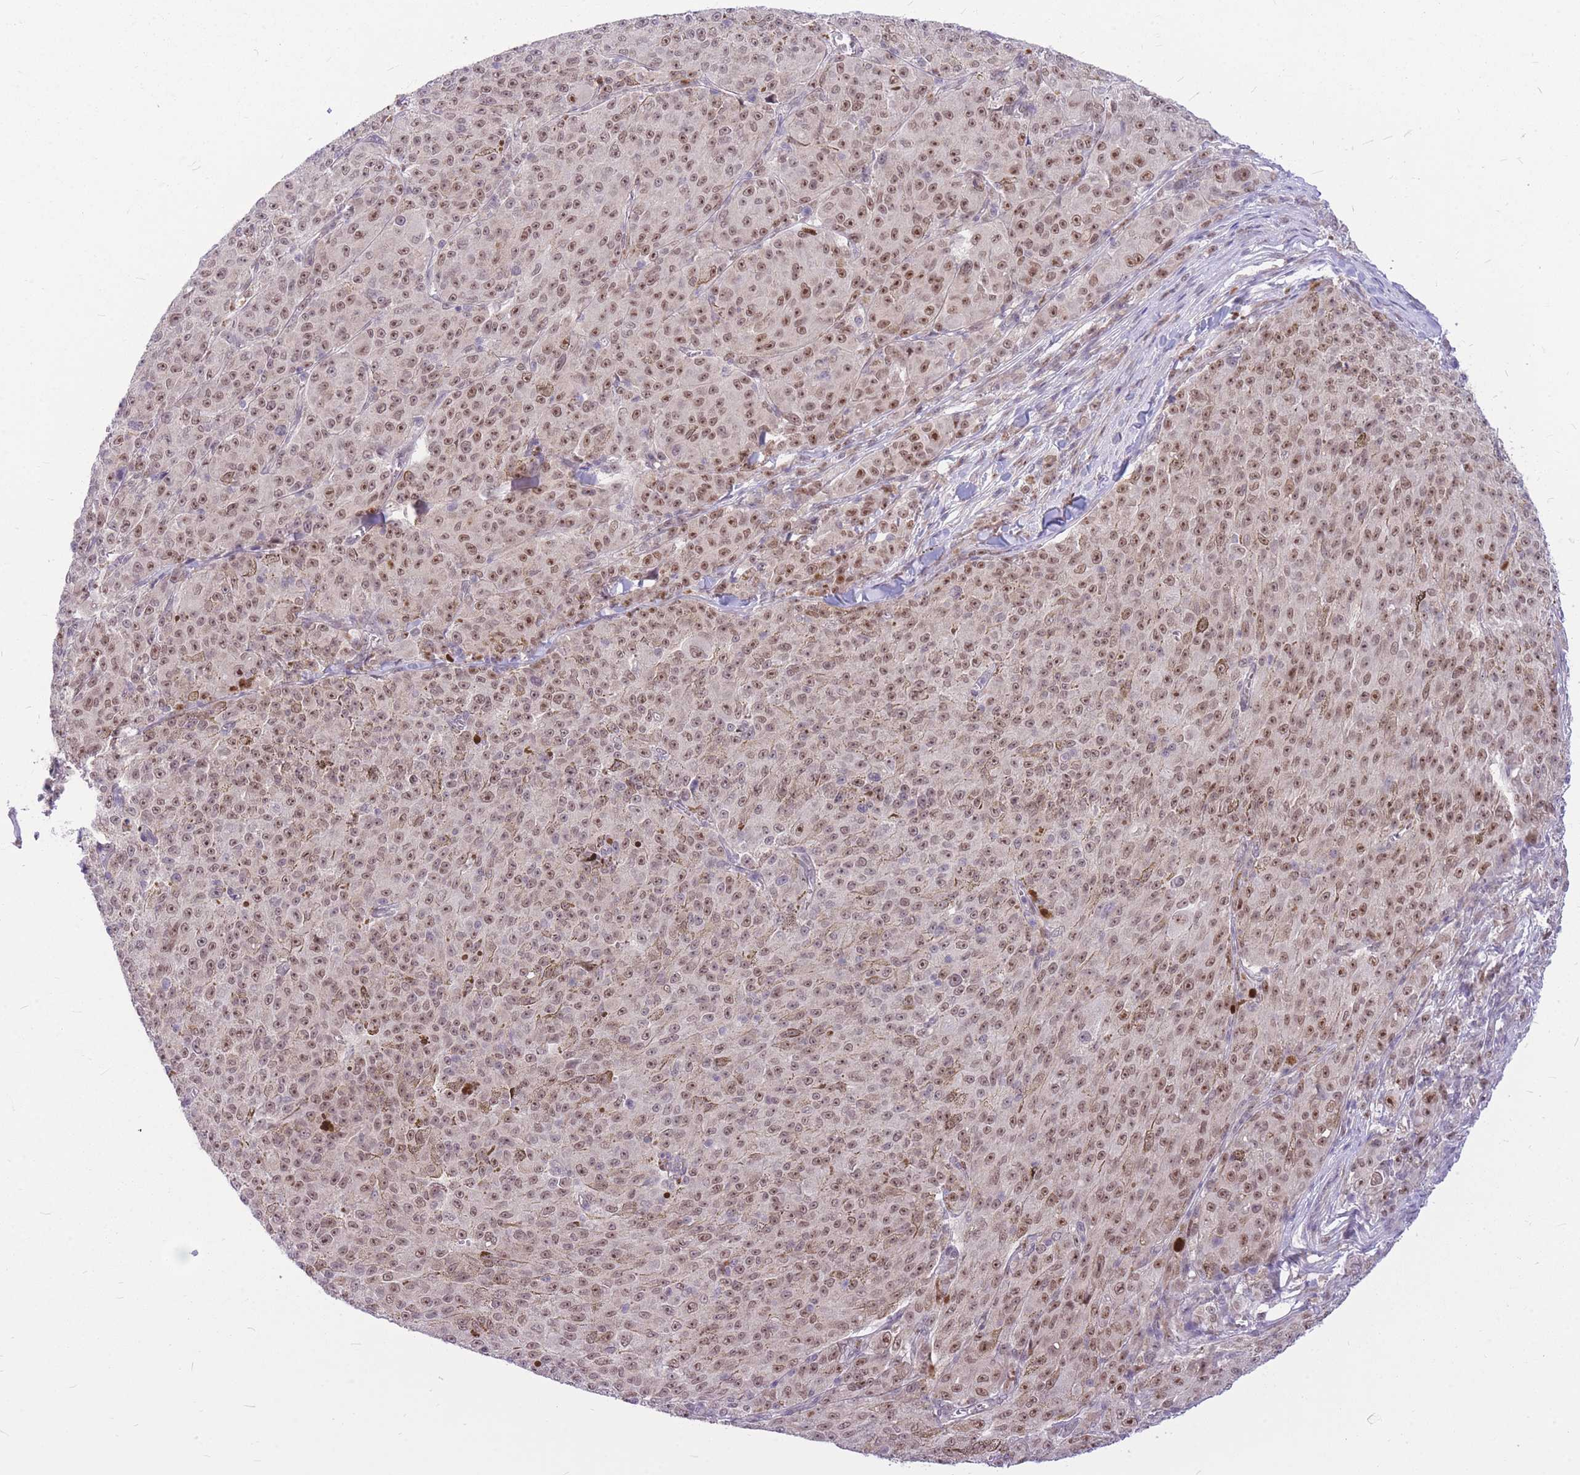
{"staining": {"intensity": "moderate", "quantity": "25%-75%", "location": "nuclear"}, "tissue": "melanoma", "cell_type": "Tumor cells", "image_type": "cancer", "snomed": [{"axis": "morphology", "description": "Malignant melanoma, NOS"}, {"axis": "topography", "description": "Skin"}], "caption": "Protein analysis of malignant melanoma tissue reveals moderate nuclear expression in about 25%-75% of tumor cells. (IHC, brightfield microscopy, high magnification).", "gene": "ERCC2", "patient": {"sex": "female", "age": 52}}